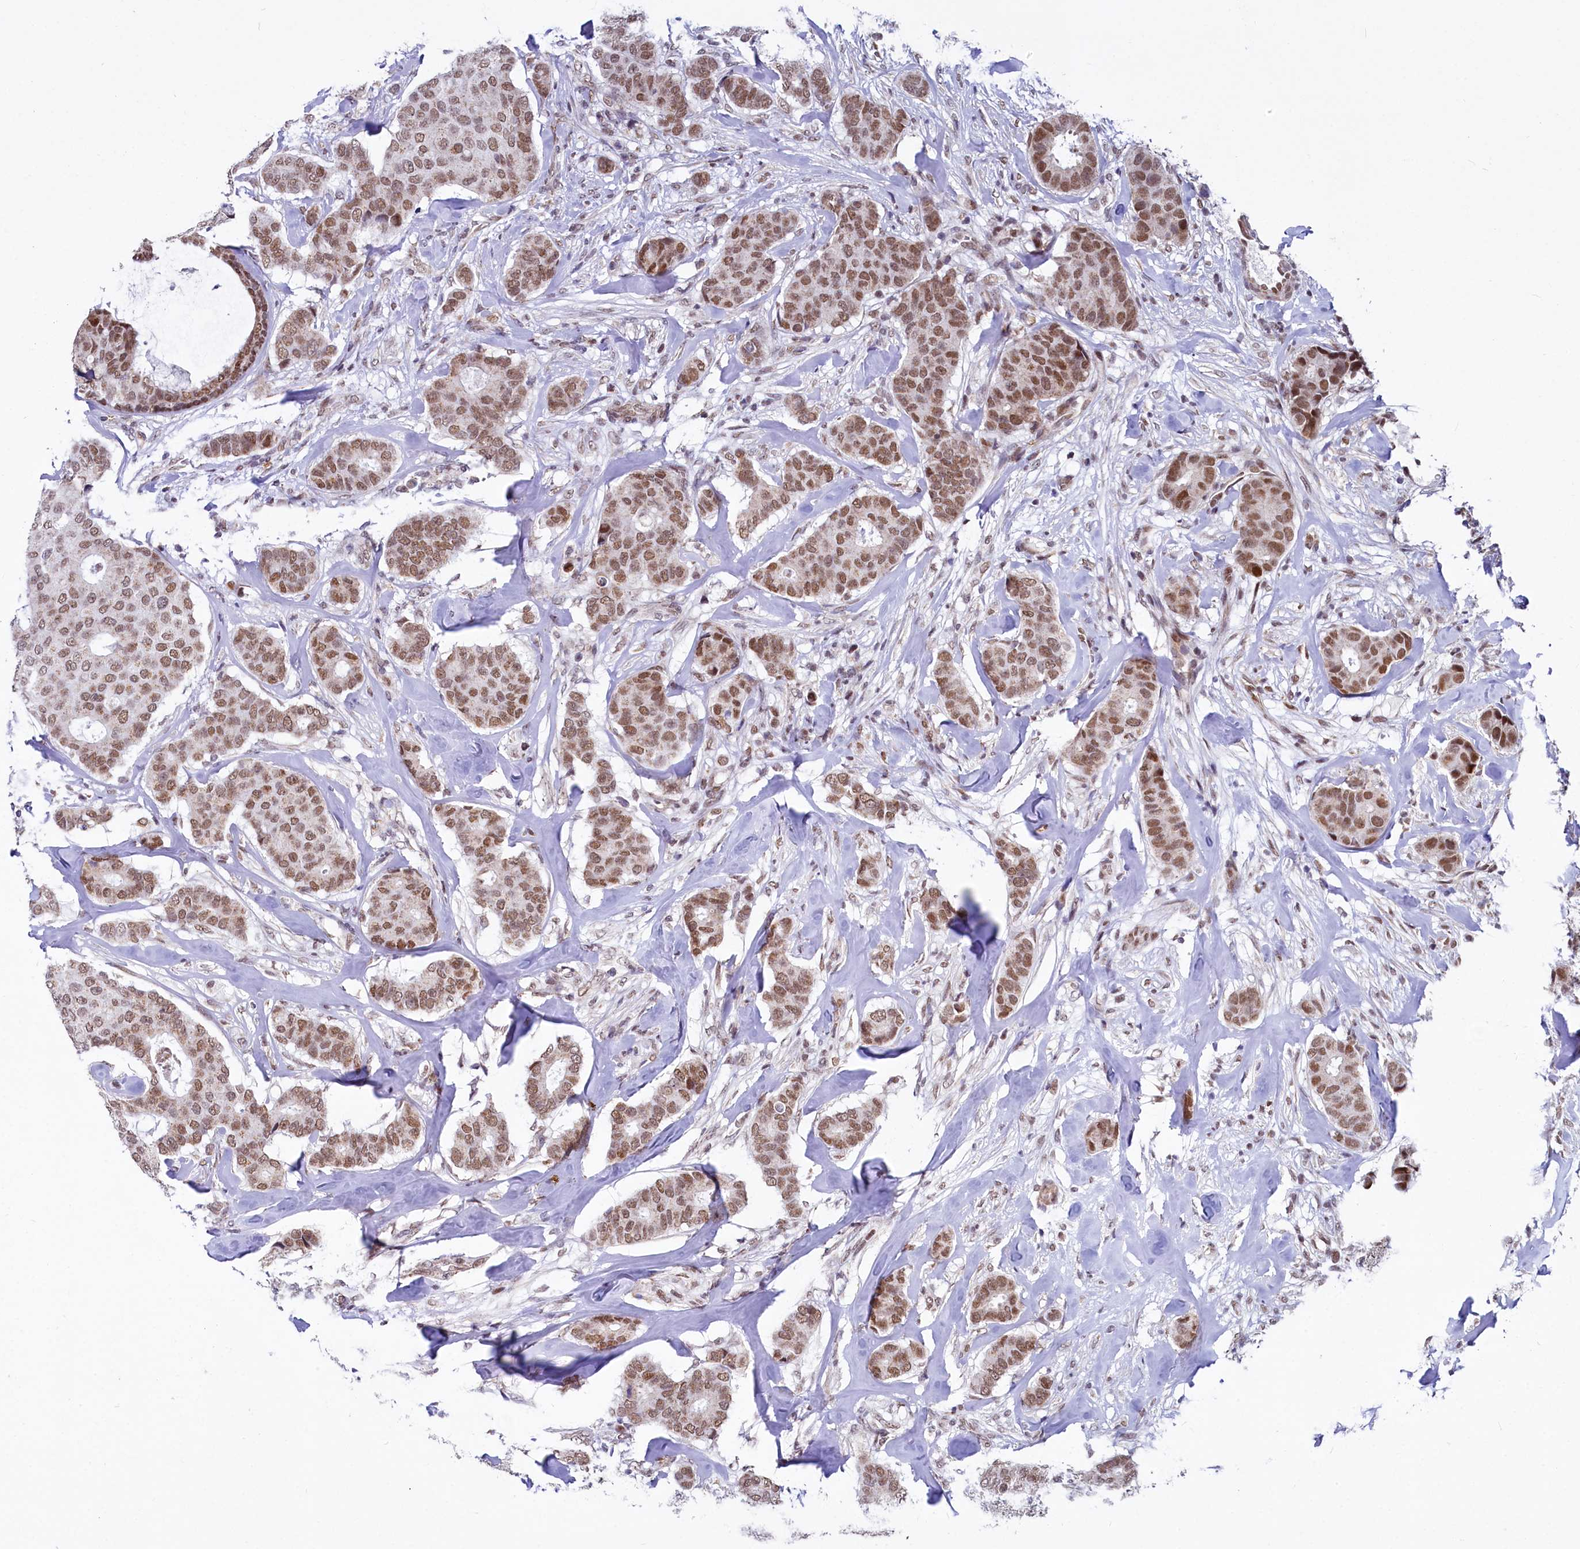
{"staining": {"intensity": "moderate", "quantity": ">75%", "location": "nuclear"}, "tissue": "breast cancer", "cell_type": "Tumor cells", "image_type": "cancer", "snomed": [{"axis": "morphology", "description": "Duct carcinoma"}, {"axis": "topography", "description": "Breast"}], "caption": "The immunohistochemical stain highlights moderate nuclear expression in tumor cells of breast cancer tissue.", "gene": "MORN3", "patient": {"sex": "female", "age": 75}}